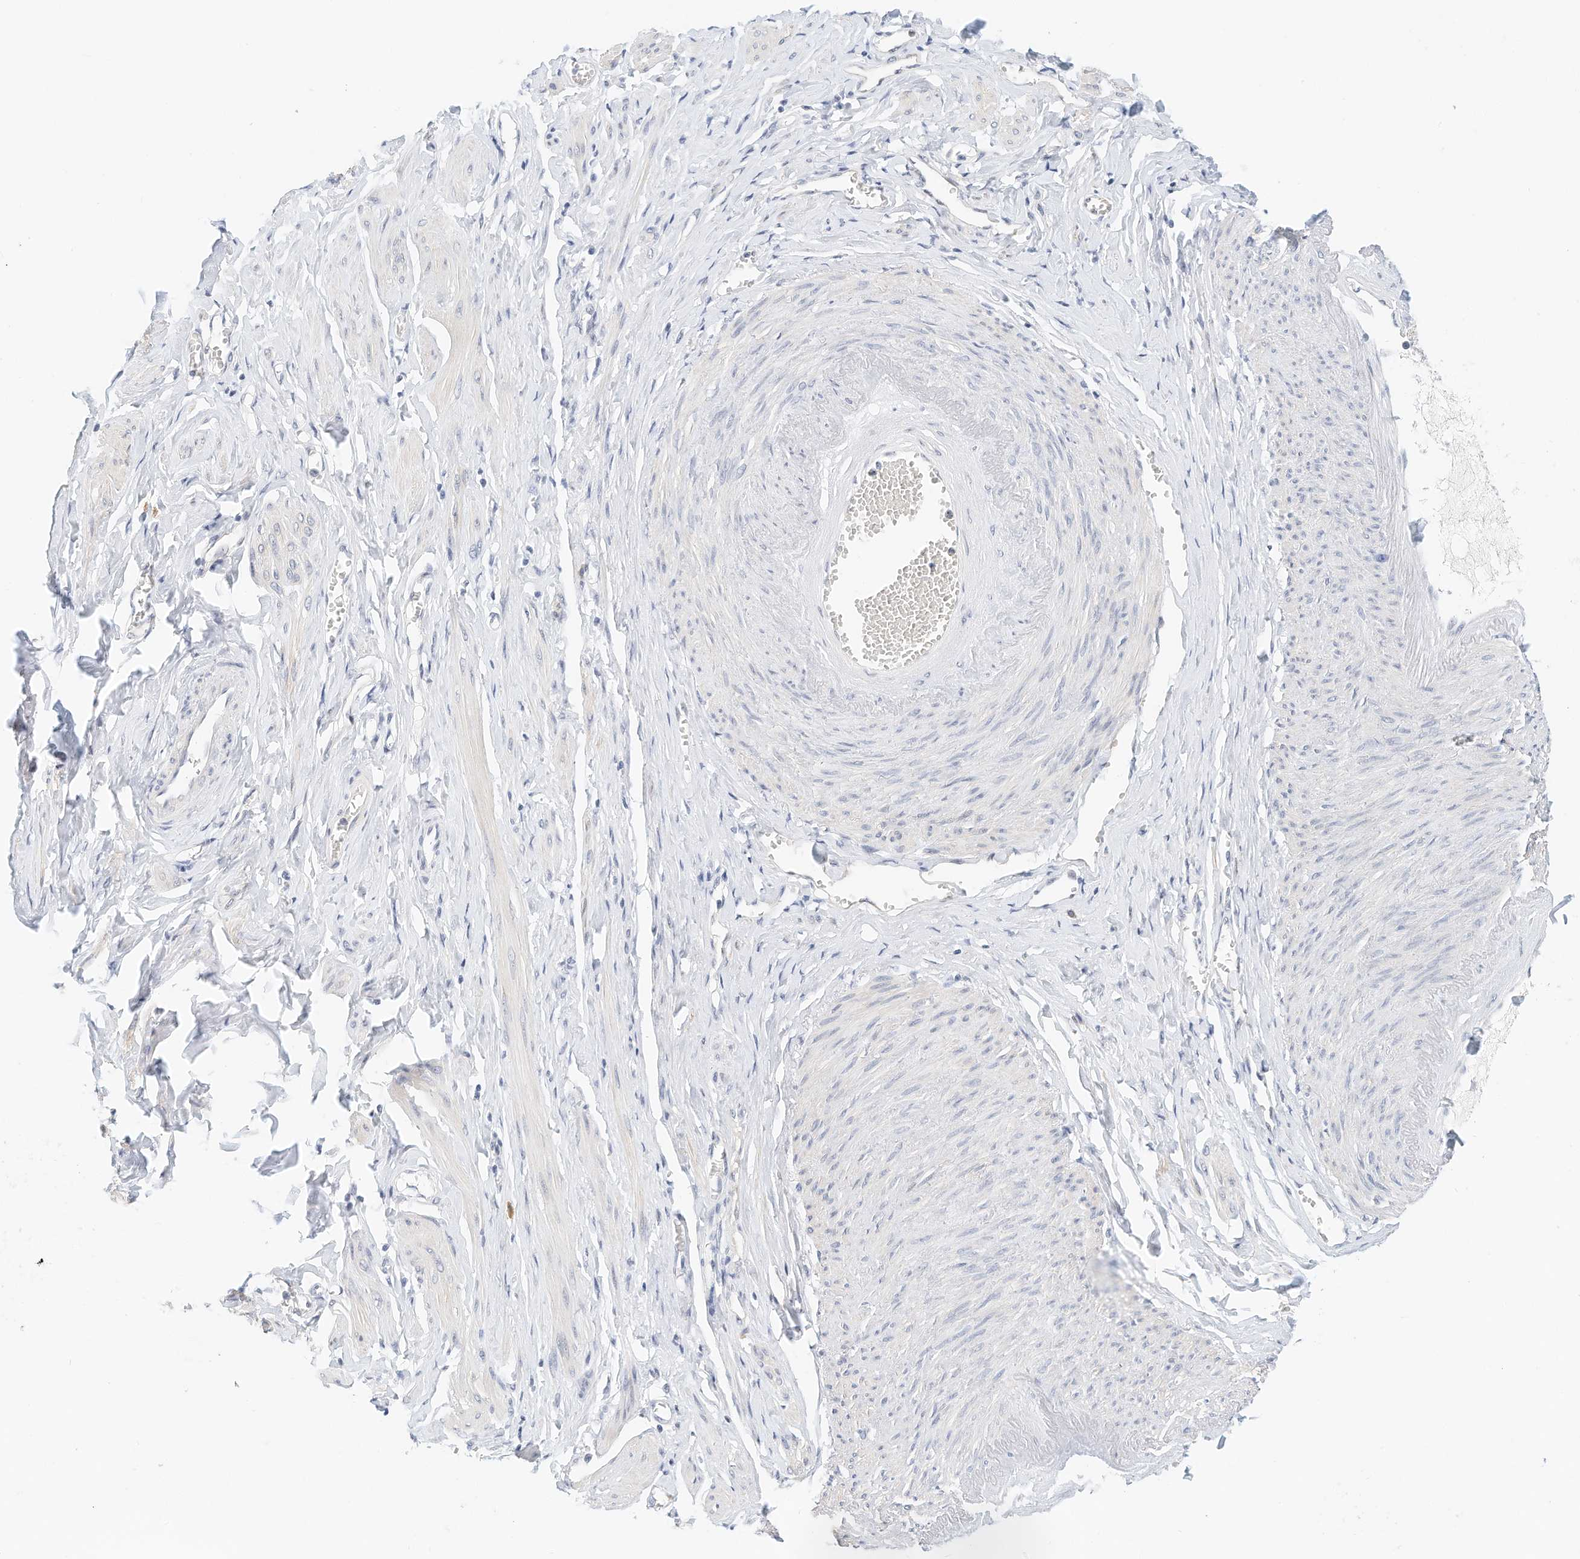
{"staining": {"intensity": "negative", "quantity": "none", "location": "none"}, "tissue": "adipose tissue", "cell_type": "Adipocytes", "image_type": "normal", "snomed": [{"axis": "morphology", "description": "Normal tissue, NOS"}, {"axis": "topography", "description": "Vascular tissue"}, {"axis": "topography", "description": "Fallopian tube"}, {"axis": "topography", "description": "Ovary"}], "caption": "This is a histopathology image of immunohistochemistry (IHC) staining of unremarkable adipose tissue, which shows no staining in adipocytes.", "gene": "ARHGAP28", "patient": {"sex": "female", "age": 67}}